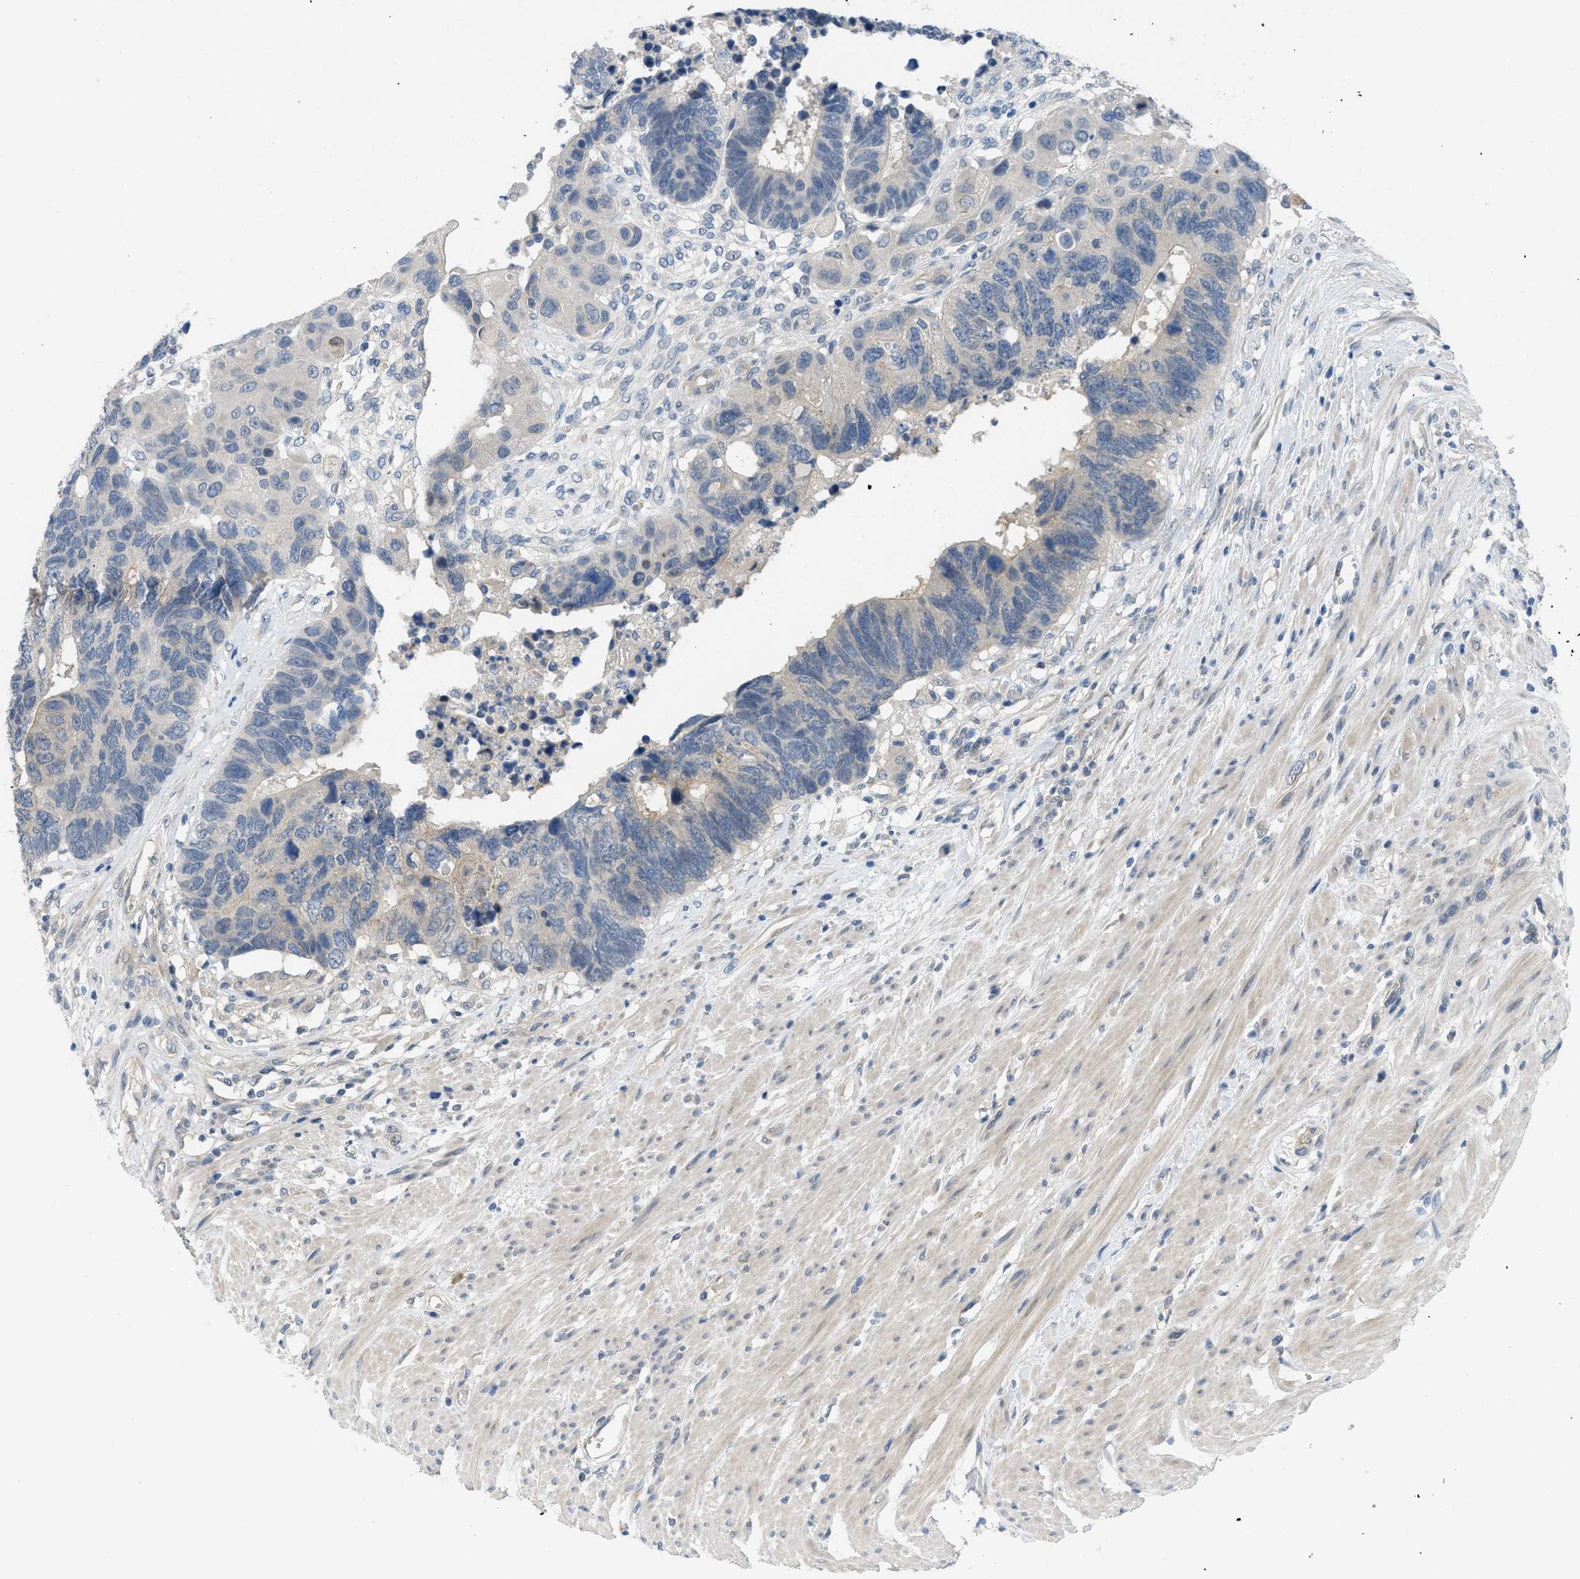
{"staining": {"intensity": "negative", "quantity": "none", "location": "none"}, "tissue": "colorectal cancer", "cell_type": "Tumor cells", "image_type": "cancer", "snomed": [{"axis": "morphology", "description": "Adenocarcinoma, NOS"}, {"axis": "topography", "description": "Rectum"}], "caption": "Immunohistochemical staining of colorectal adenocarcinoma reveals no significant expression in tumor cells.", "gene": "TNFAIP1", "patient": {"sex": "male", "age": 51}}